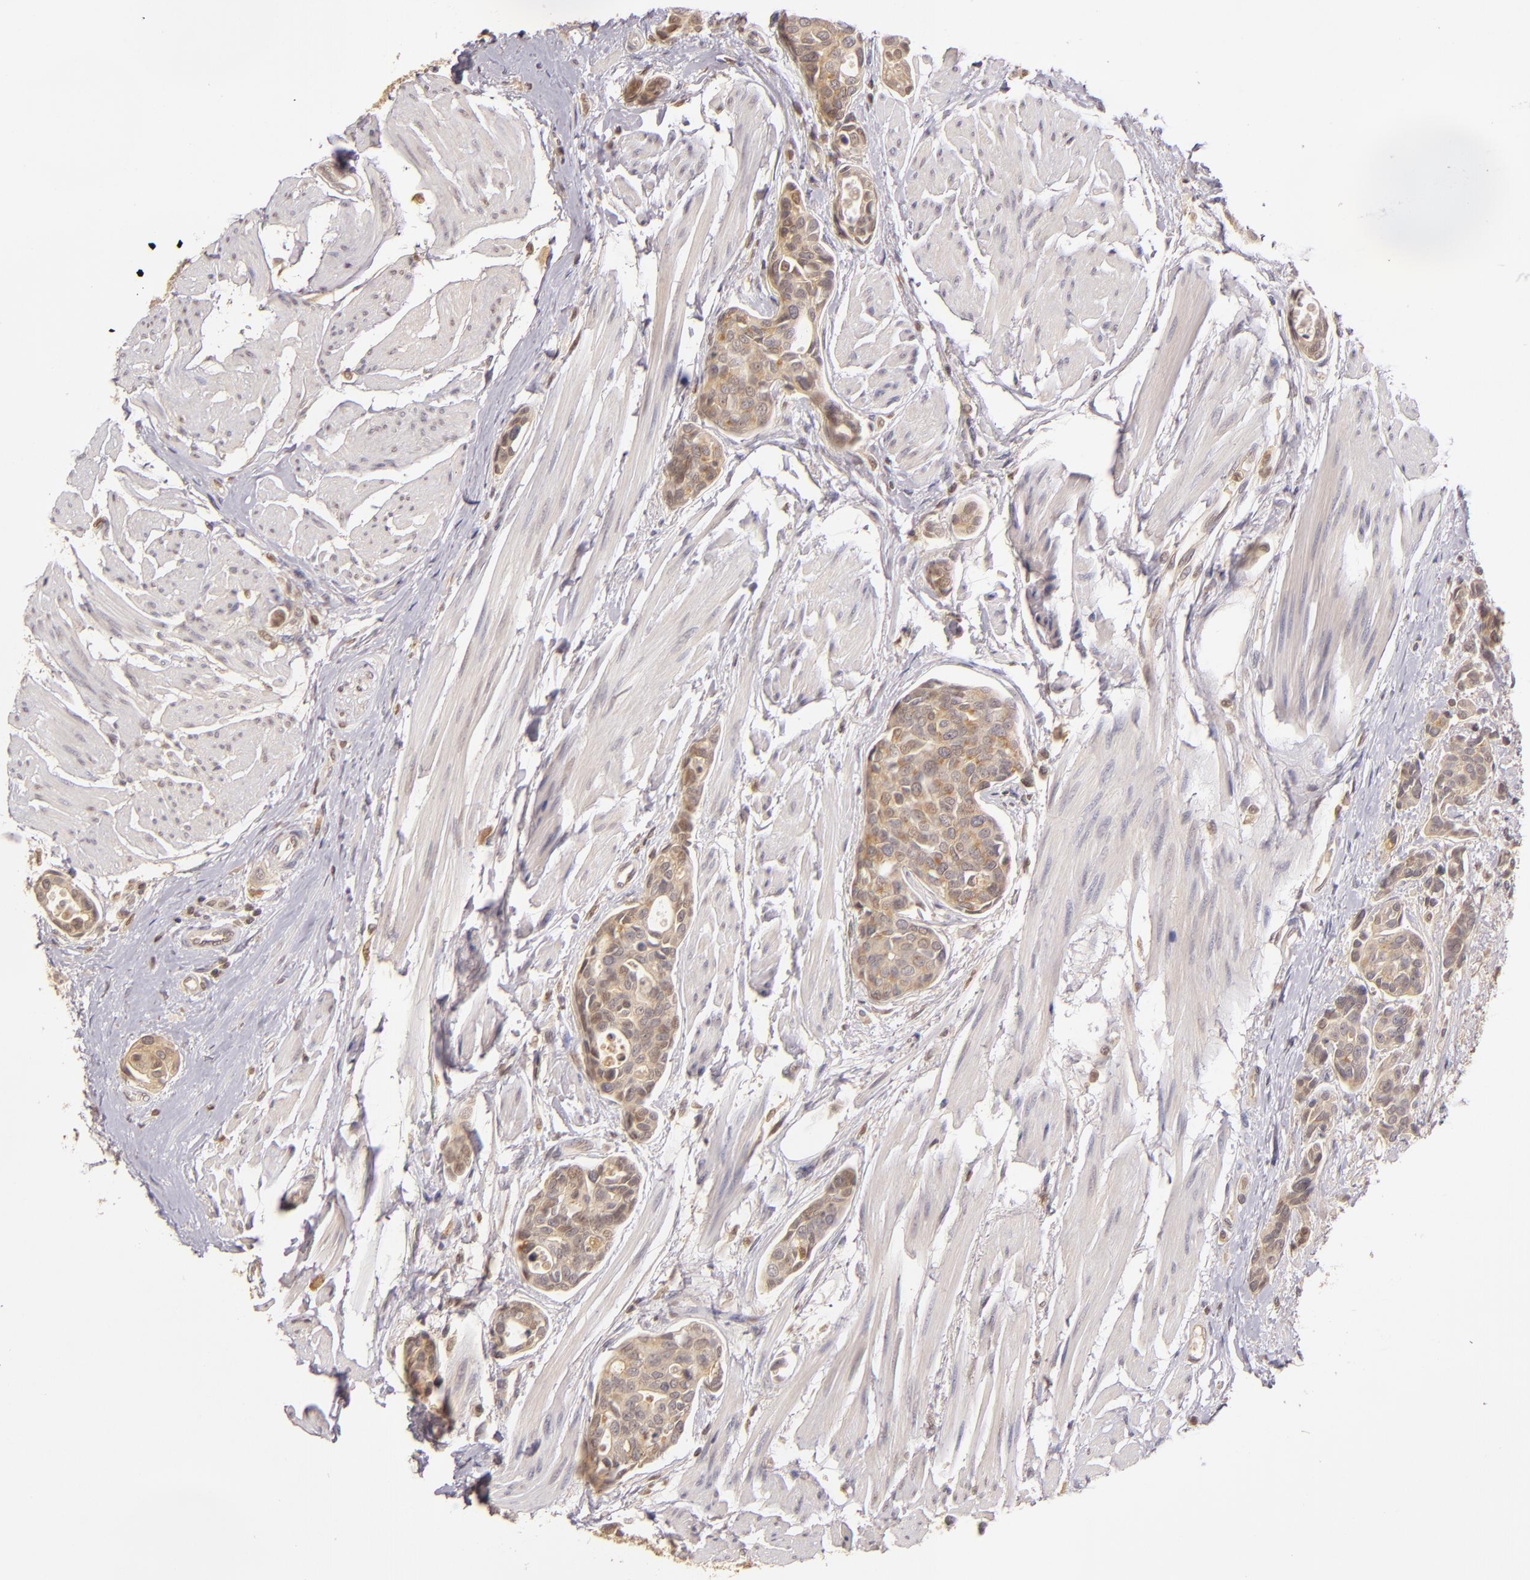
{"staining": {"intensity": "moderate", "quantity": ">75%", "location": "cytoplasmic/membranous"}, "tissue": "urothelial cancer", "cell_type": "Tumor cells", "image_type": "cancer", "snomed": [{"axis": "morphology", "description": "Urothelial carcinoma, High grade"}, {"axis": "topography", "description": "Urinary bladder"}], "caption": "Urothelial cancer stained for a protein (brown) exhibits moderate cytoplasmic/membranous positive positivity in approximately >75% of tumor cells.", "gene": "LRG1", "patient": {"sex": "male", "age": 78}}